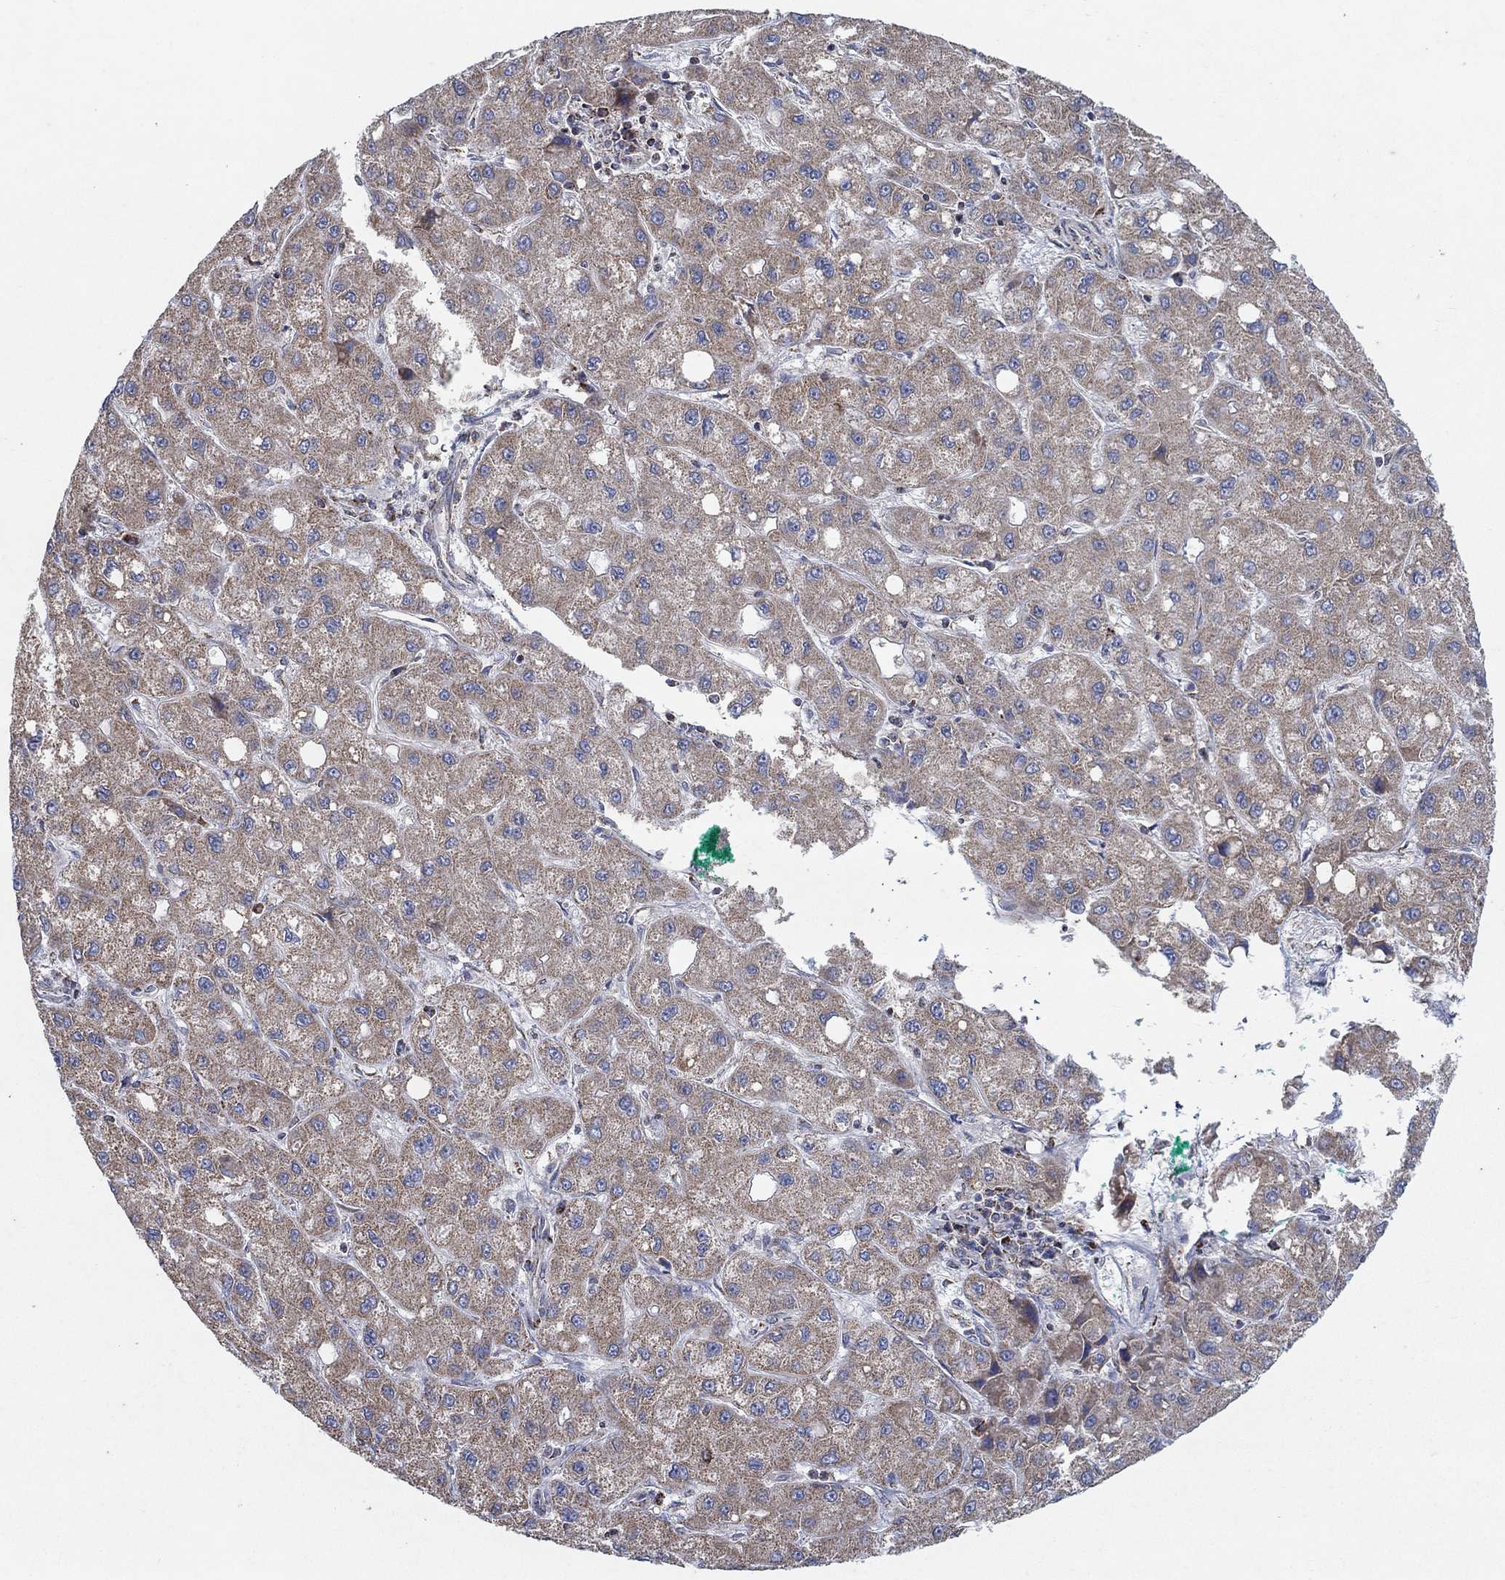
{"staining": {"intensity": "weak", "quantity": "25%-75%", "location": "cytoplasmic/membranous"}, "tissue": "liver cancer", "cell_type": "Tumor cells", "image_type": "cancer", "snomed": [{"axis": "morphology", "description": "Carcinoma, Hepatocellular, NOS"}, {"axis": "topography", "description": "Liver"}], "caption": "Liver cancer stained for a protein shows weak cytoplasmic/membranous positivity in tumor cells. The protein is stained brown, and the nuclei are stained in blue (DAB (3,3'-diaminobenzidine) IHC with brightfield microscopy, high magnification).", "gene": "C9orf85", "patient": {"sex": "male", "age": 73}}